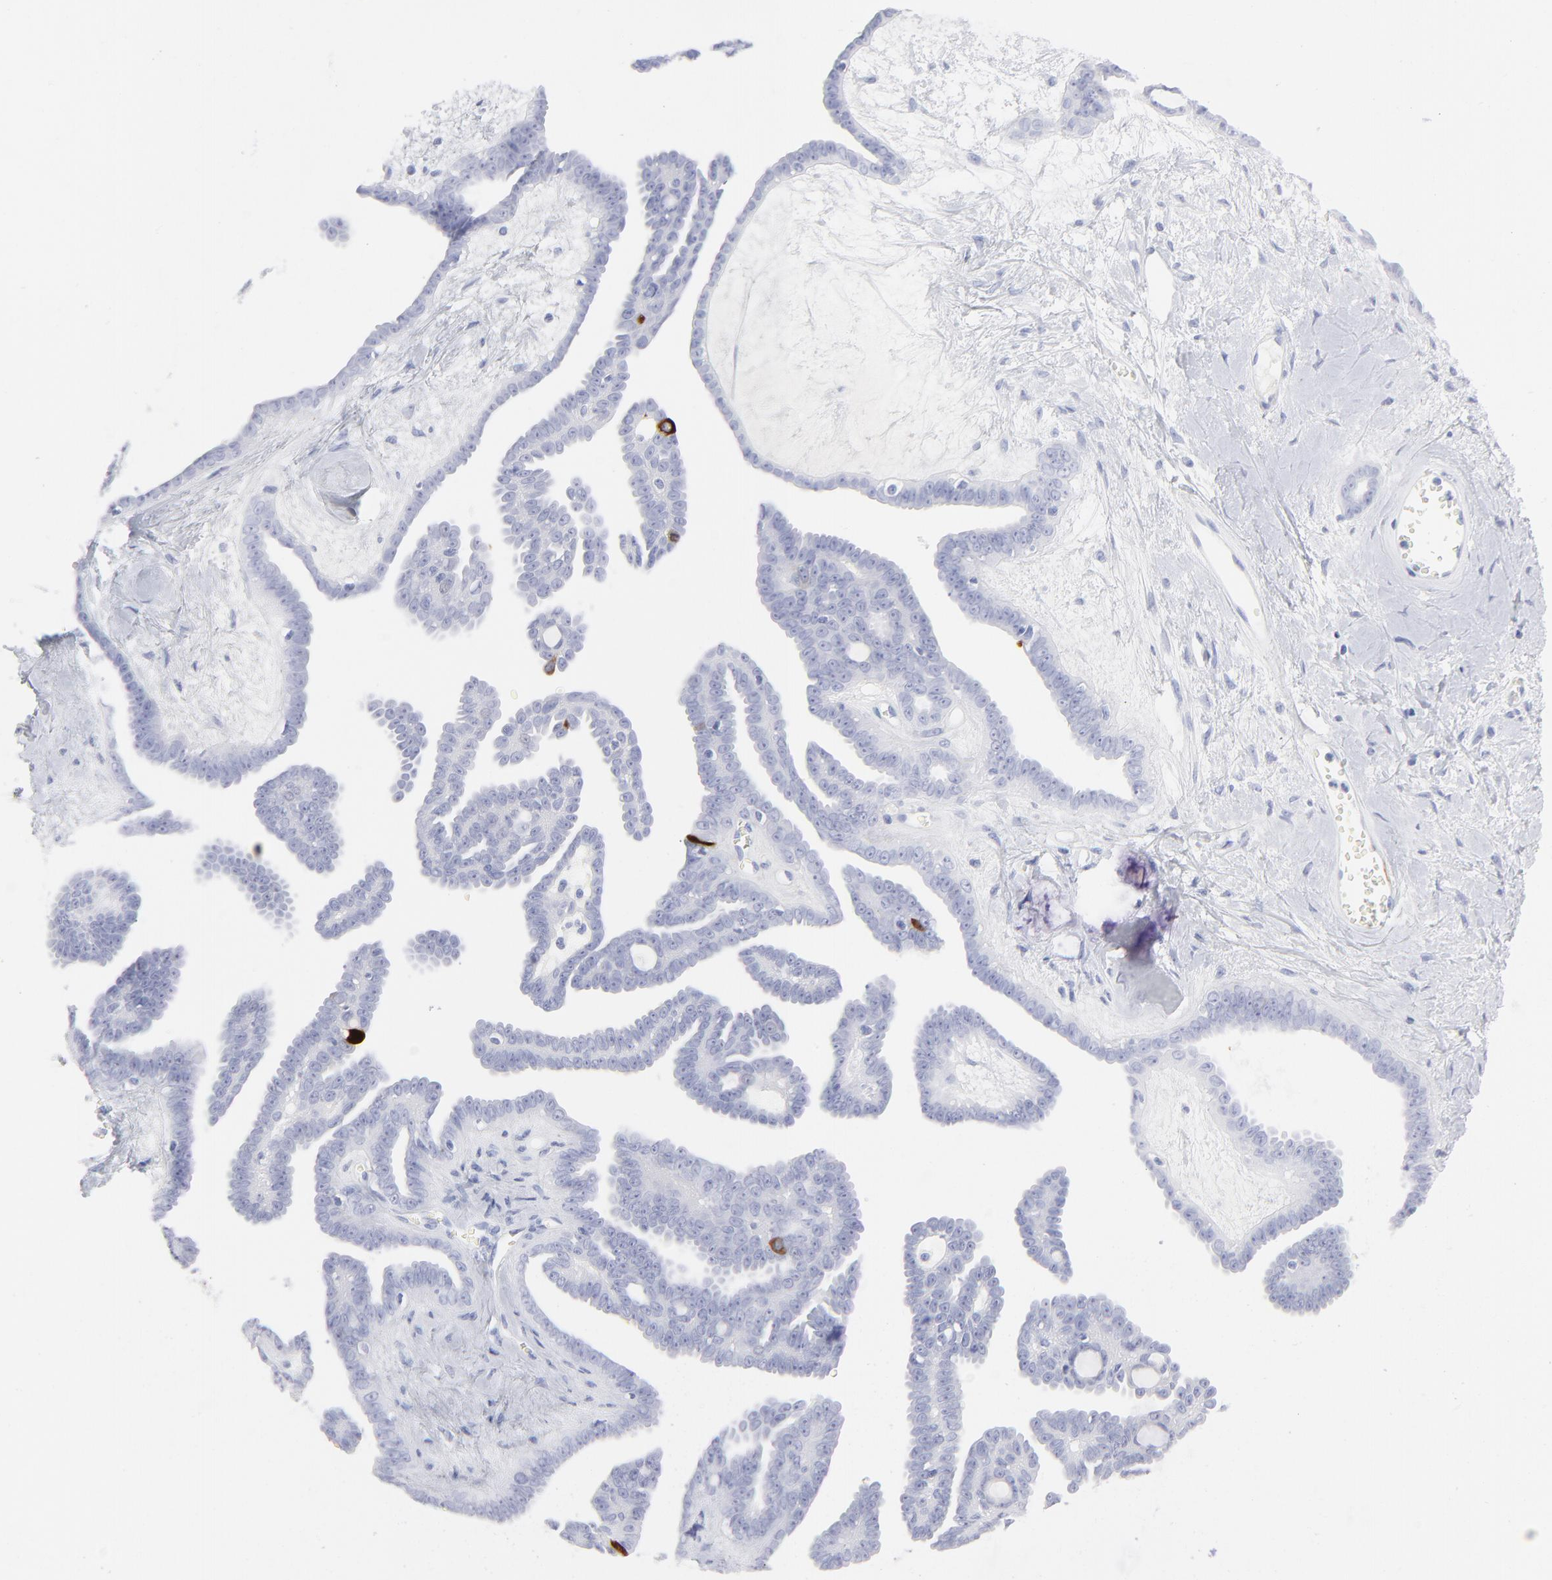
{"staining": {"intensity": "strong", "quantity": "<25%", "location": "cytoplasmic/membranous"}, "tissue": "ovarian cancer", "cell_type": "Tumor cells", "image_type": "cancer", "snomed": [{"axis": "morphology", "description": "Cystadenocarcinoma, serous, NOS"}, {"axis": "topography", "description": "Ovary"}], "caption": "A high-resolution micrograph shows immunohistochemistry staining of ovarian cancer (serous cystadenocarcinoma), which reveals strong cytoplasmic/membranous expression in approximately <25% of tumor cells.", "gene": "CCNB1", "patient": {"sex": "female", "age": 71}}